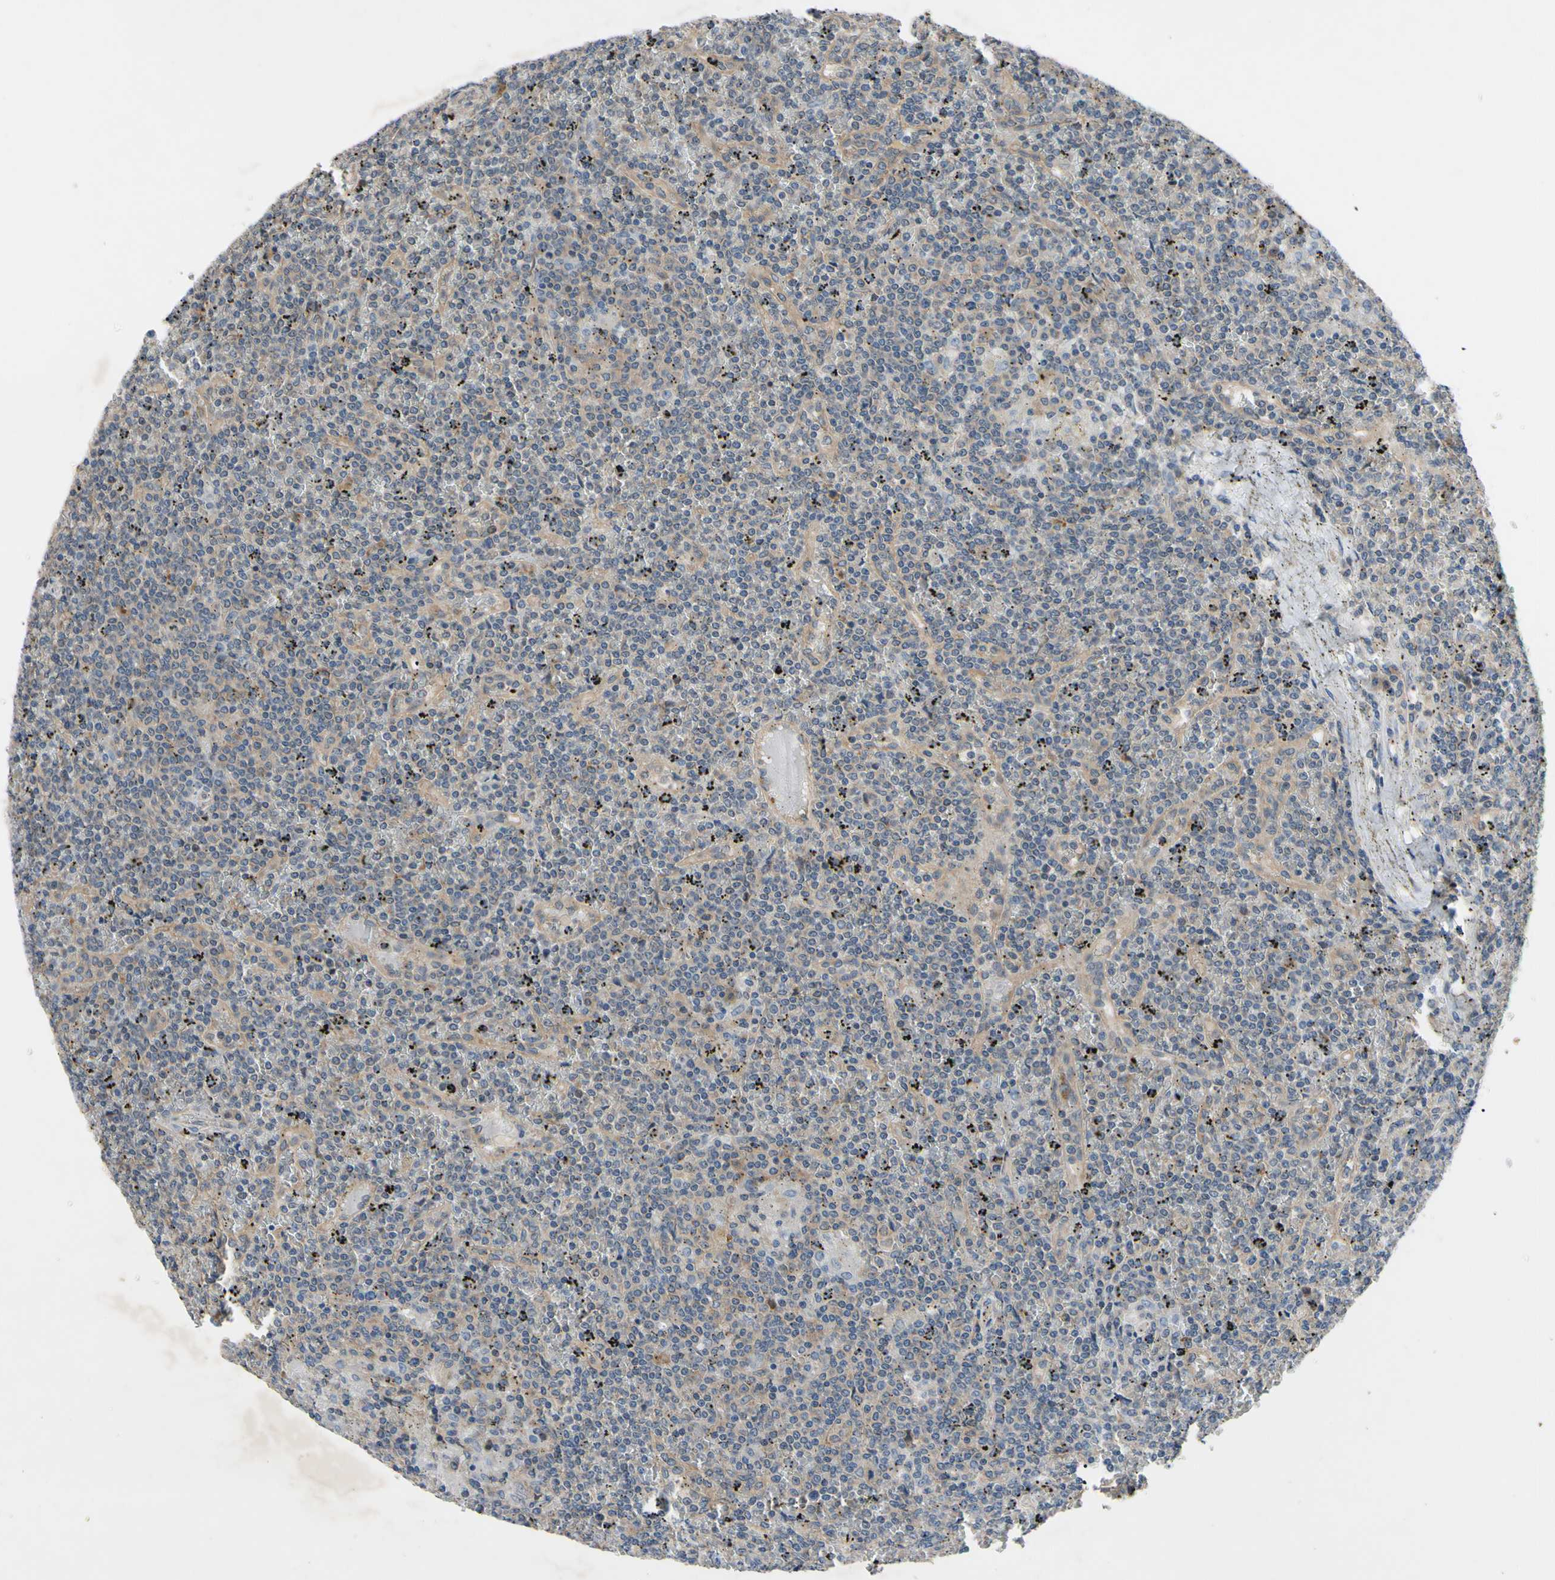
{"staining": {"intensity": "weak", "quantity": "25%-75%", "location": "cytoplasmic/membranous"}, "tissue": "lymphoma", "cell_type": "Tumor cells", "image_type": "cancer", "snomed": [{"axis": "morphology", "description": "Malignant lymphoma, non-Hodgkin's type, Low grade"}, {"axis": "topography", "description": "Spleen"}], "caption": "Lymphoma stained with immunohistochemistry (IHC) demonstrates weak cytoplasmic/membranous positivity in approximately 25%-75% of tumor cells.", "gene": "HILPDA", "patient": {"sex": "female", "age": 19}}